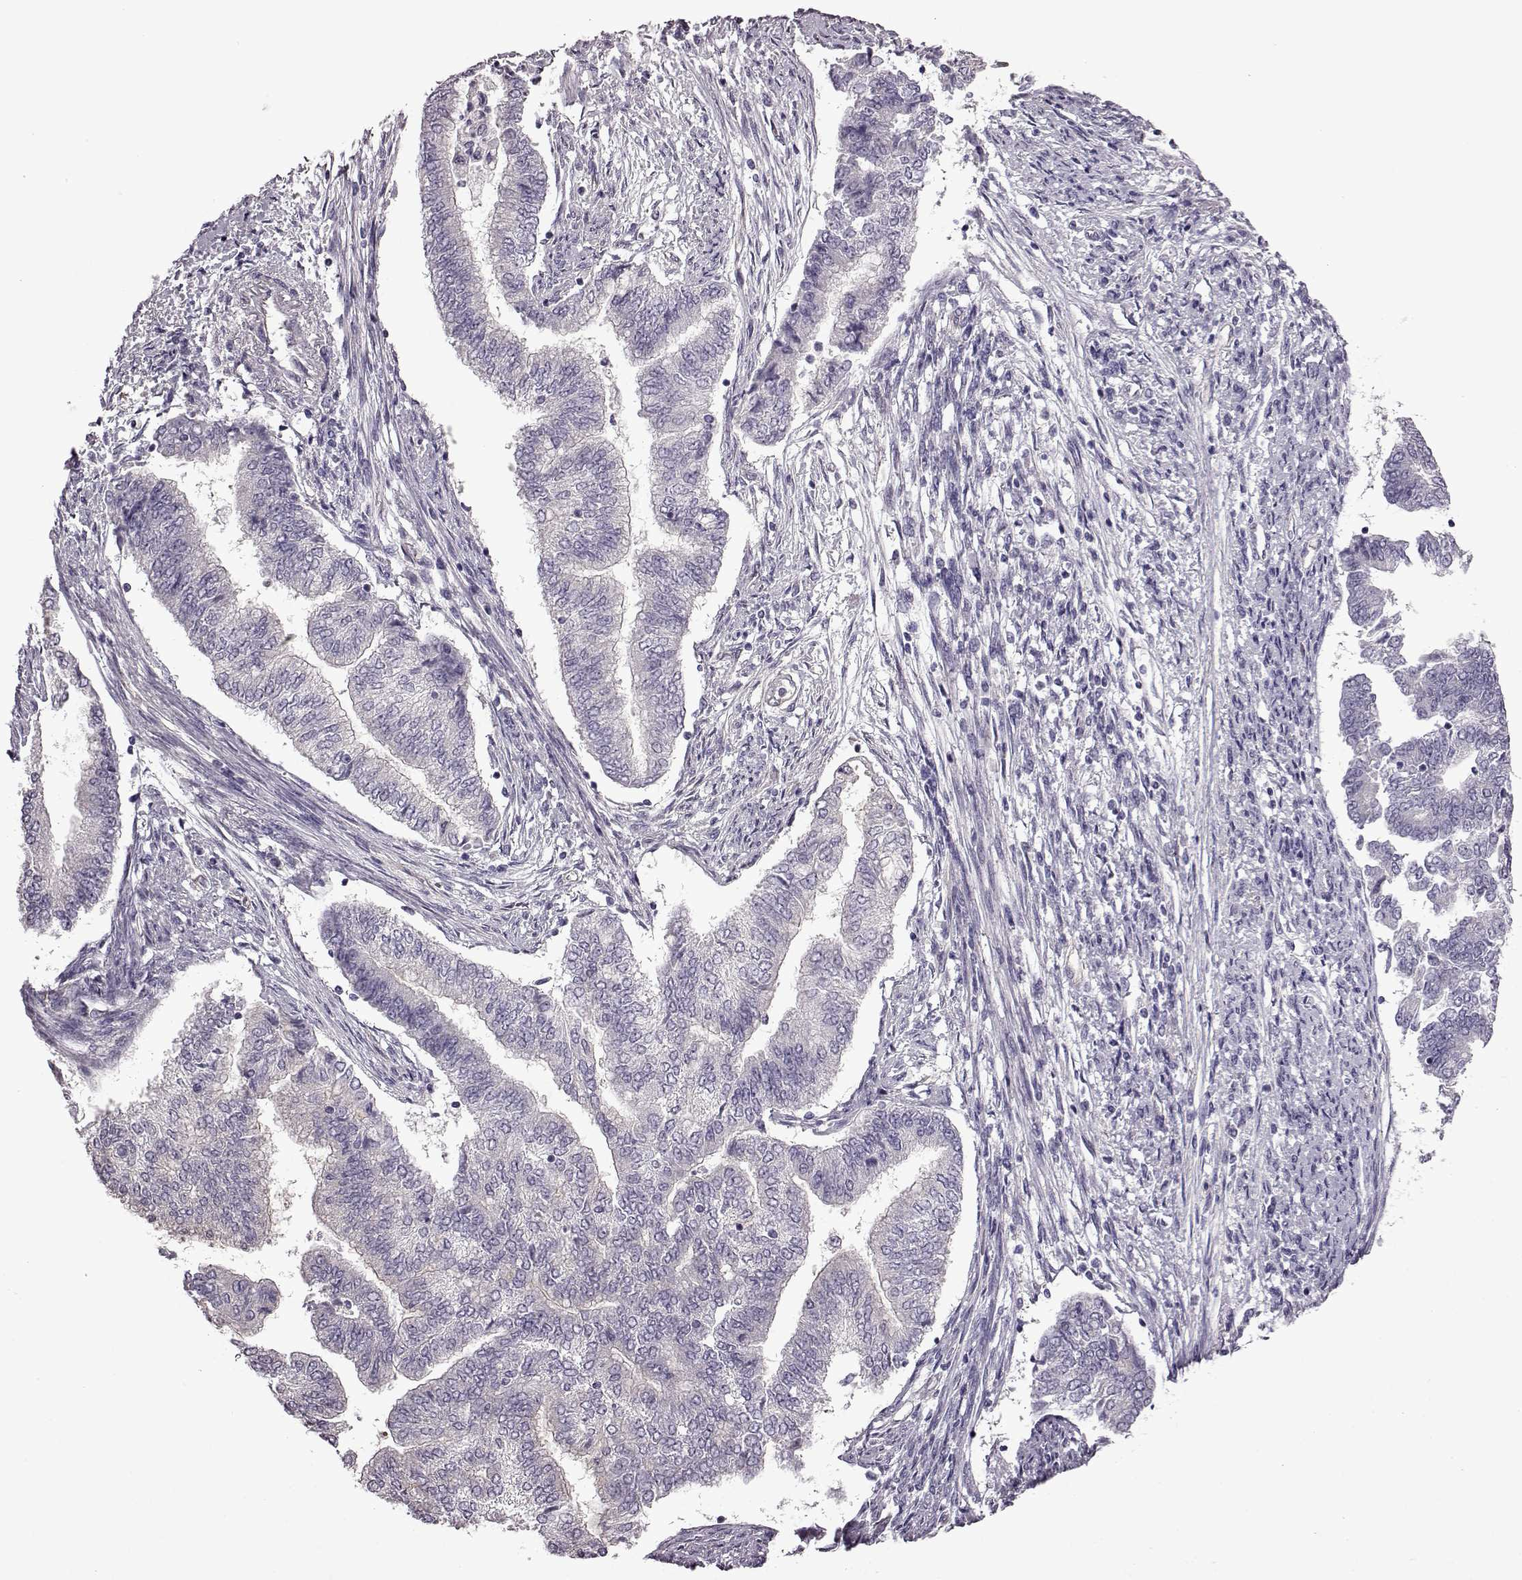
{"staining": {"intensity": "negative", "quantity": "none", "location": "none"}, "tissue": "endometrial cancer", "cell_type": "Tumor cells", "image_type": "cancer", "snomed": [{"axis": "morphology", "description": "Adenocarcinoma, NOS"}, {"axis": "topography", "description": "Endometrium"}], "caption": "An immunohistochemistry photomicrograph of endometrial cancer is shown. There is no staining in tumor cells of endometrial cancer.", "gene": "EDDM3B", "patient": {"sex": "female", "age": 65}}